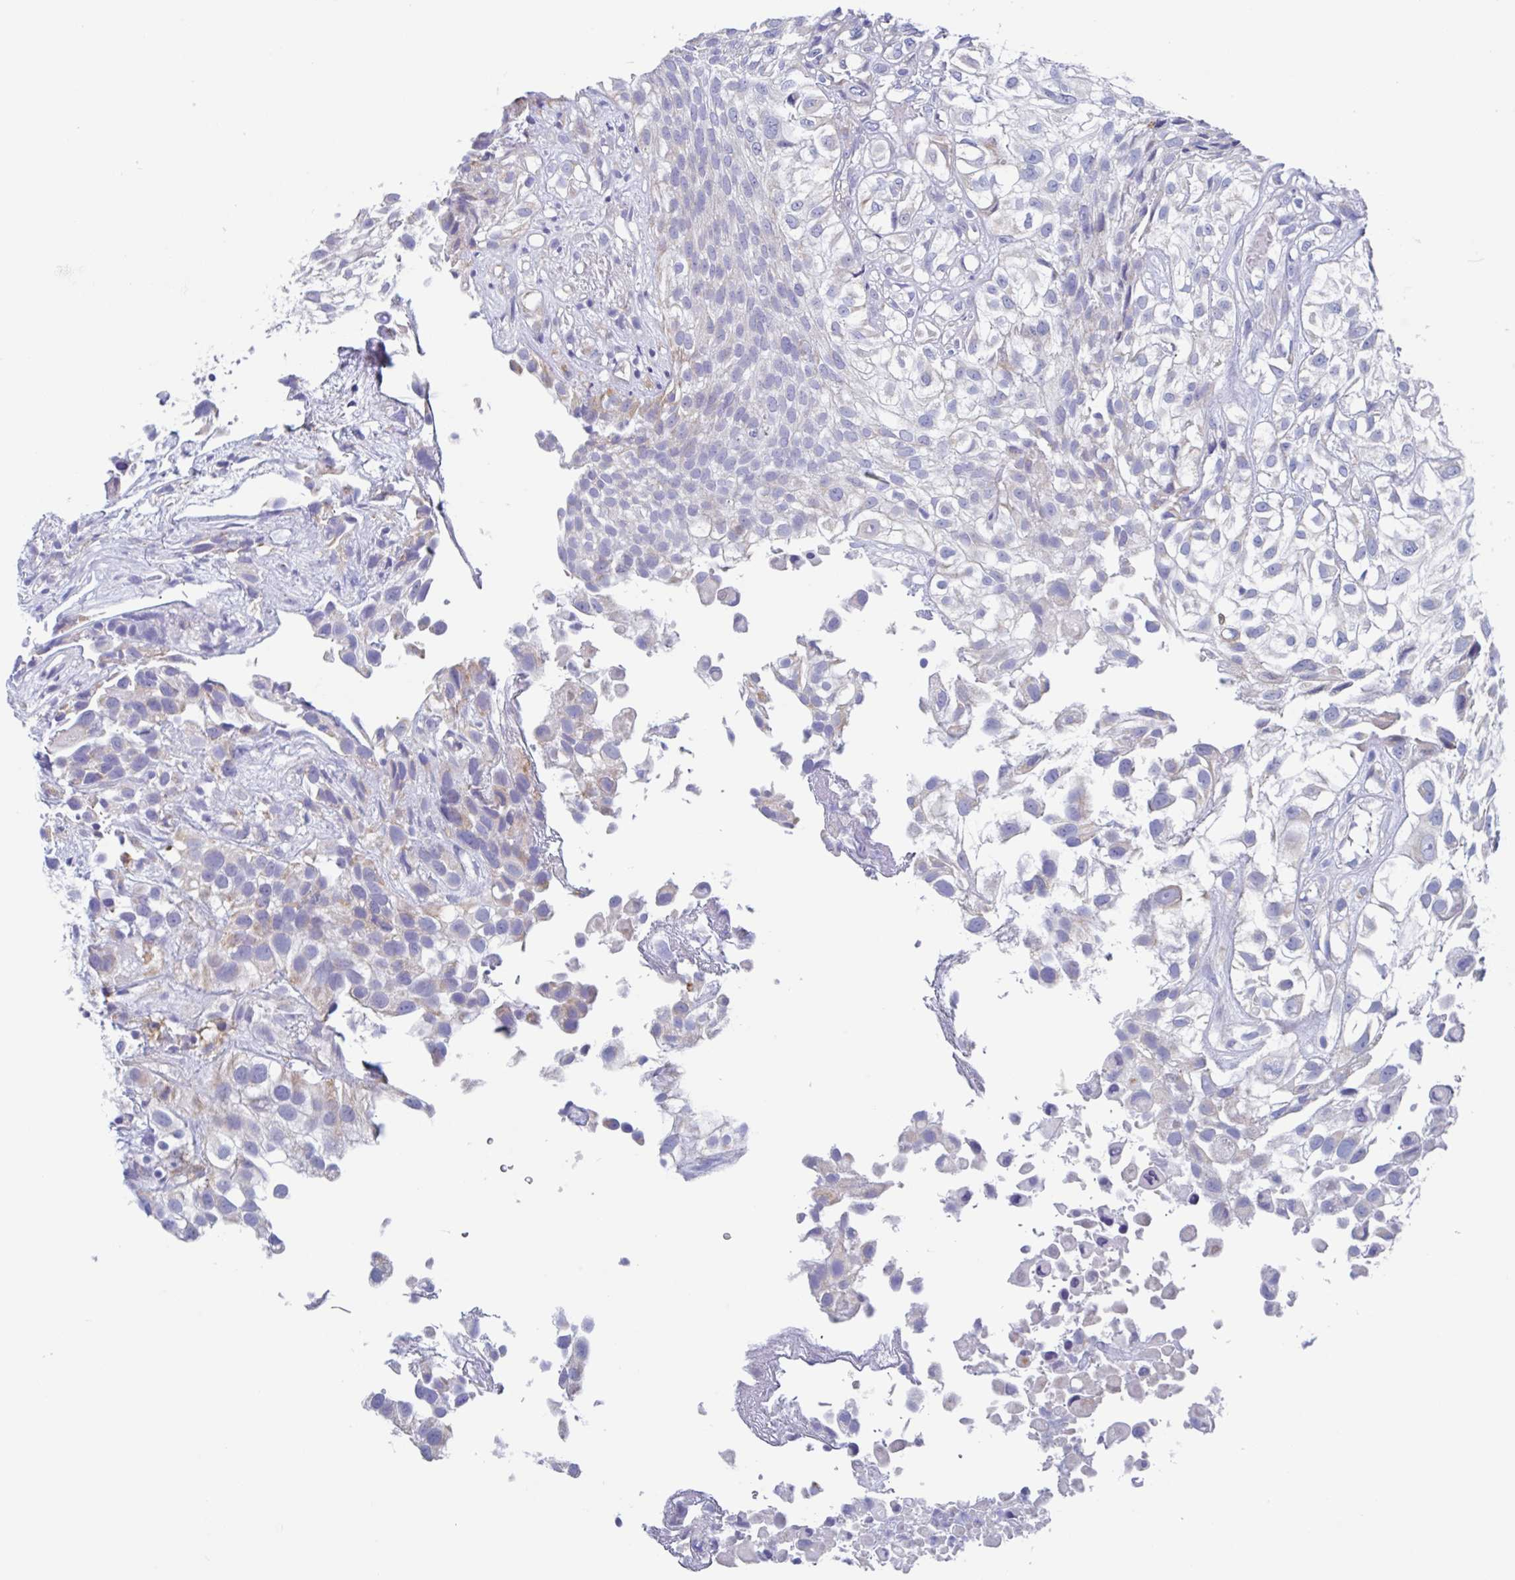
{"staining": {"intensity": "weak", "quantity": "<25%", "location": "cytoplasmic/membranous"}, "tissue": "urothelial cancer", "cell_type": "Tumor cells", "image_type": "cancer", "snomed": [{"axis": "morphology", "description": "Urothelial carcinoma, High grade"}, {"axis": "topography", "description": "Urinary bladder"}], "caption": "High magnification brightfield microscopy of urothelial cancer stained with DAB (brown) and counterstained with hematoxylin (blue): tumor cells show no significant positivity.", "gene": "FCGR3A", "patient": {"sex": "male", "age": 56}}